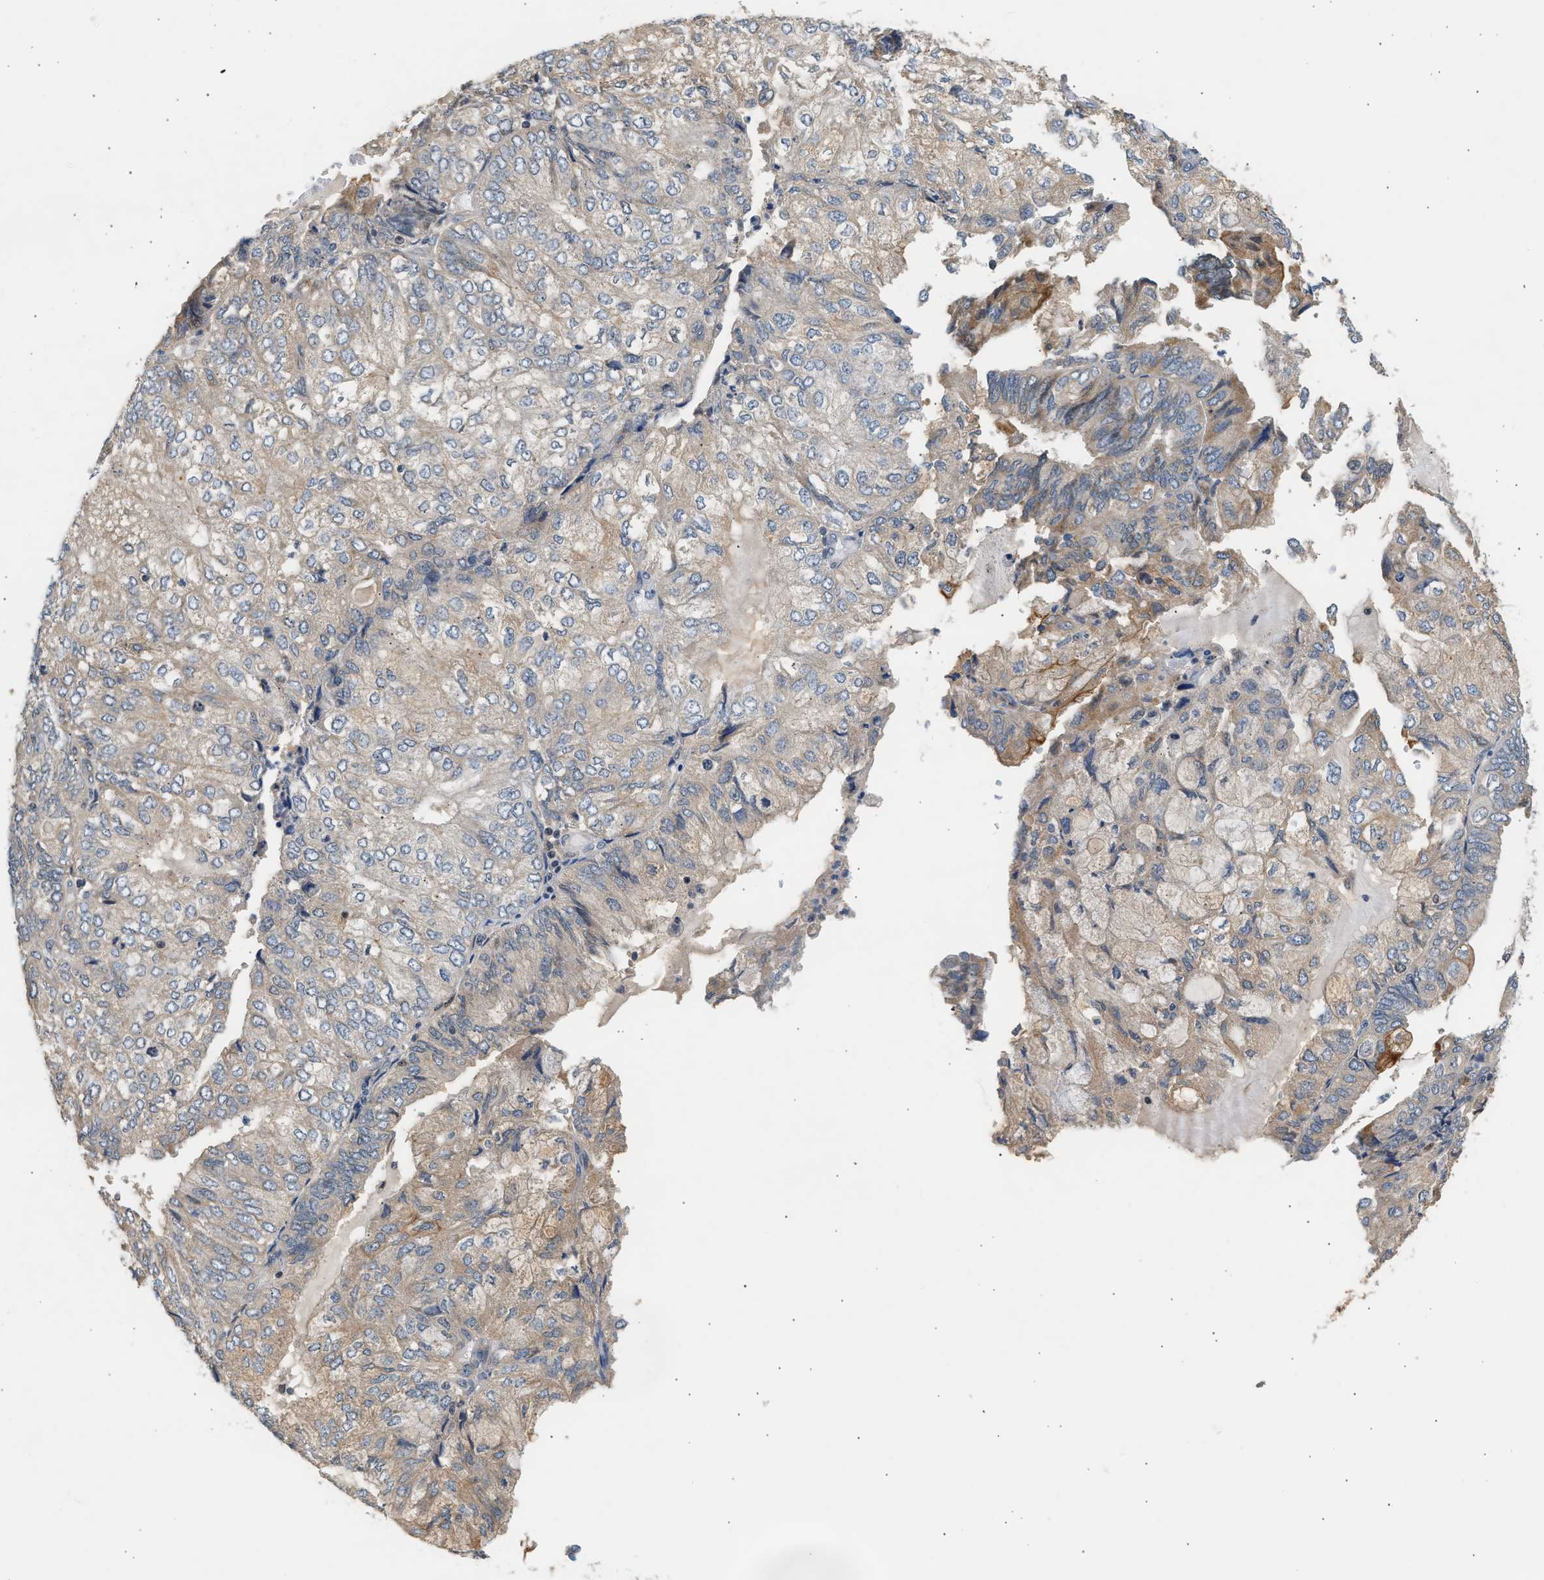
{"staining": {"intensity": "moderate", "quantity": "<25%", "location": "cytoplasmic/membranous"}, "tissue": "endometrial cancer", "cell_type": "Tumor cells", "image_type": "cancer", "snomed": [{"axis": "morphology", "description": "Adenocarcinoma, NOS"}, {"axis": "topography", "description": "Endometrium"}], "caption": "An immunohistochemistry micrograph of tumor tissue is shown. Protein staining in brown shows moderate cytoplasmic/membranous positivity in endometrial cancer within tumor cells.", "gene": "WDR31", "patient": {"sex": "female", "age": 81}}